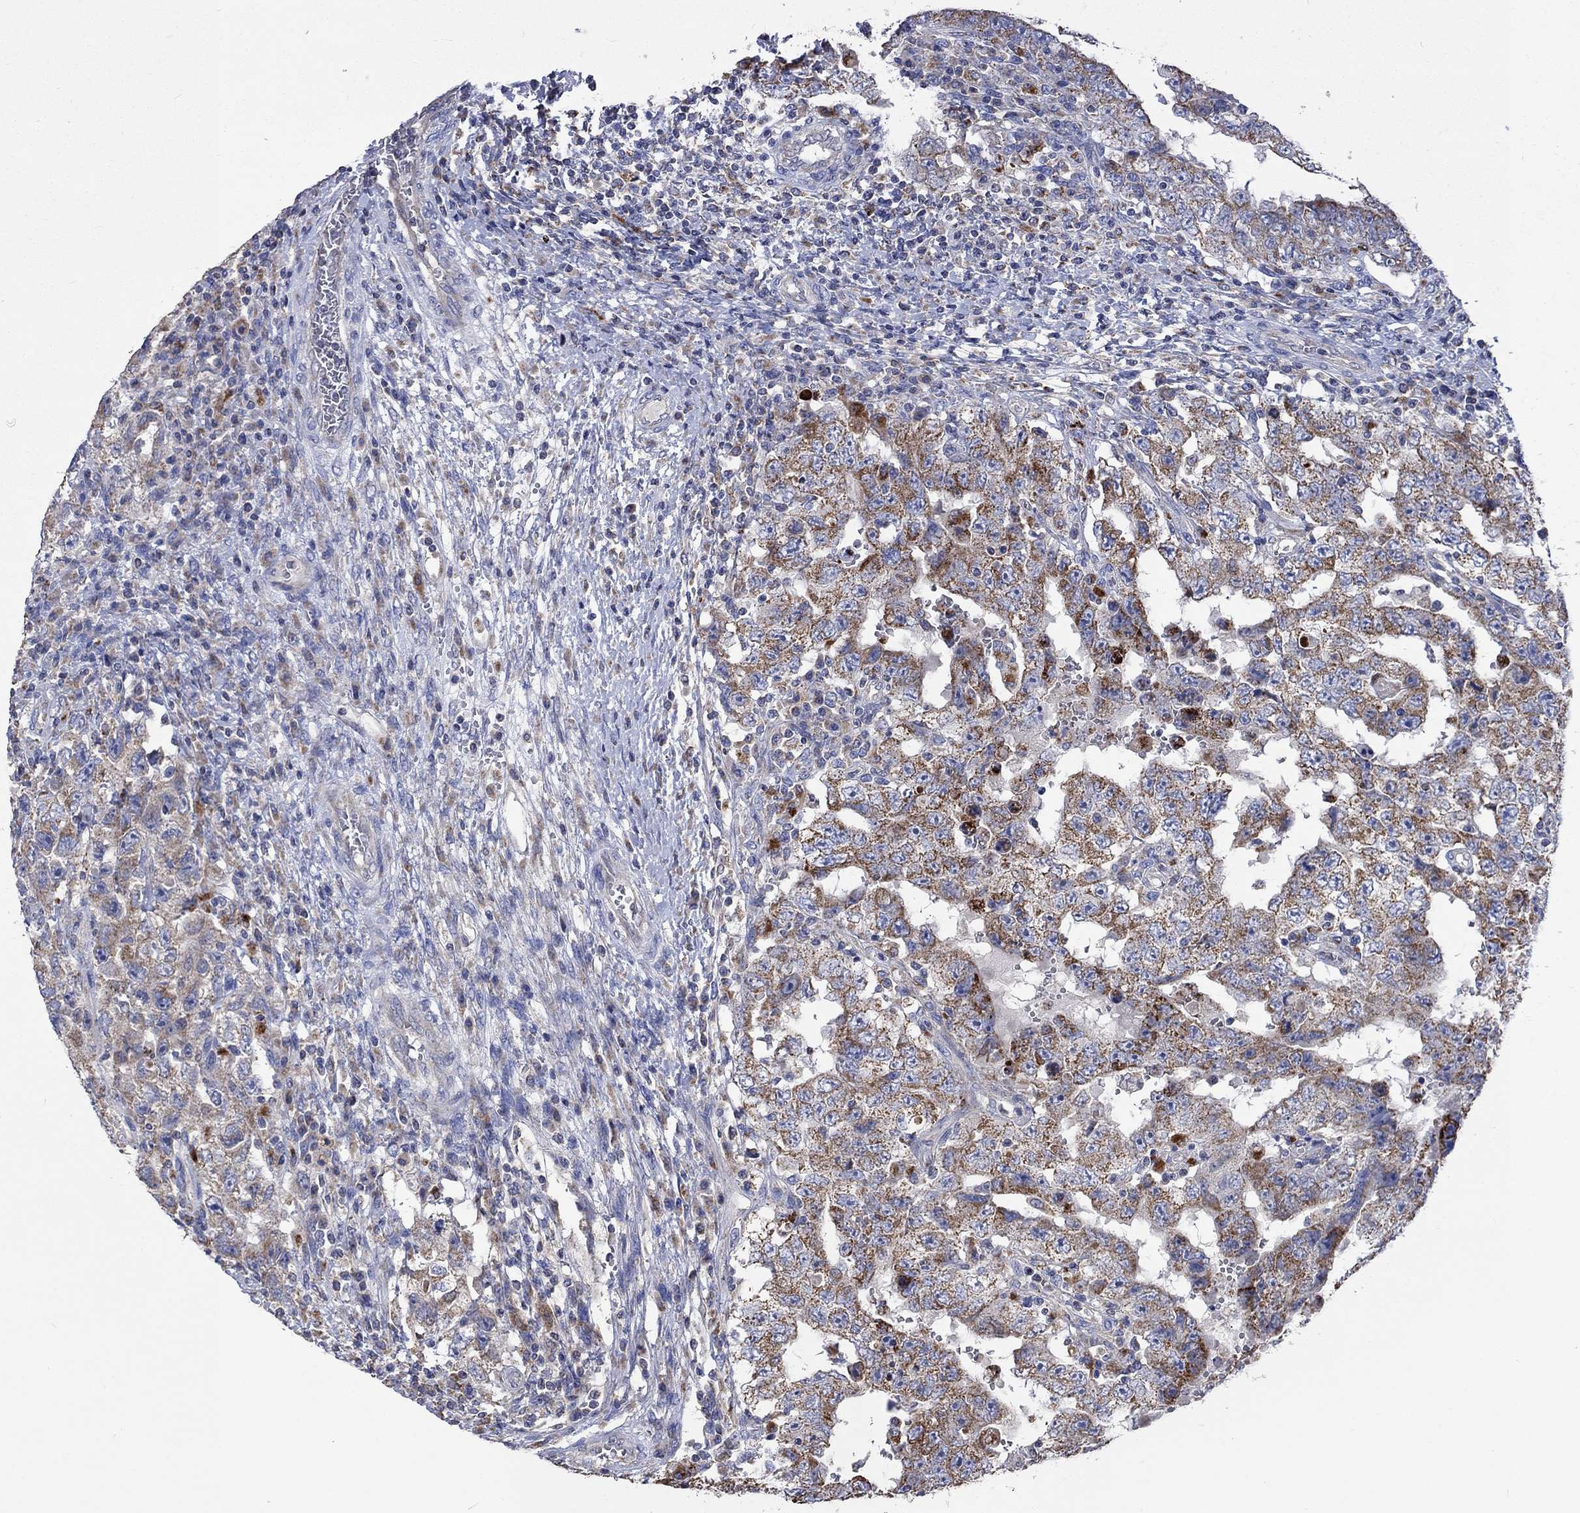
{"staining": {"intensity": "moderate", "quantity": "25%-75%", "location": "cytoplasmic/membranous"}, "tissue": "testis cancer", "cell_type": "Tumor cells", "image_type": "cancer", "snomed": [{"axis": "morphology", "description": "Carcinoma, Embryonal, NOS"}, {"axis": "topography", "description": "Testis"}], "caption": "The histopathology image exhibits immunohistochemical staining of embryonal carcinoma (testis). There is moderate cytoplasmic/membranous expression is seen in about 25%-75% of tumor cells. (DAB = brown stain, brightfield microscopy at high magnification).", "gene": "UGT8", "patient": {"sex": "male", "age": 26}}